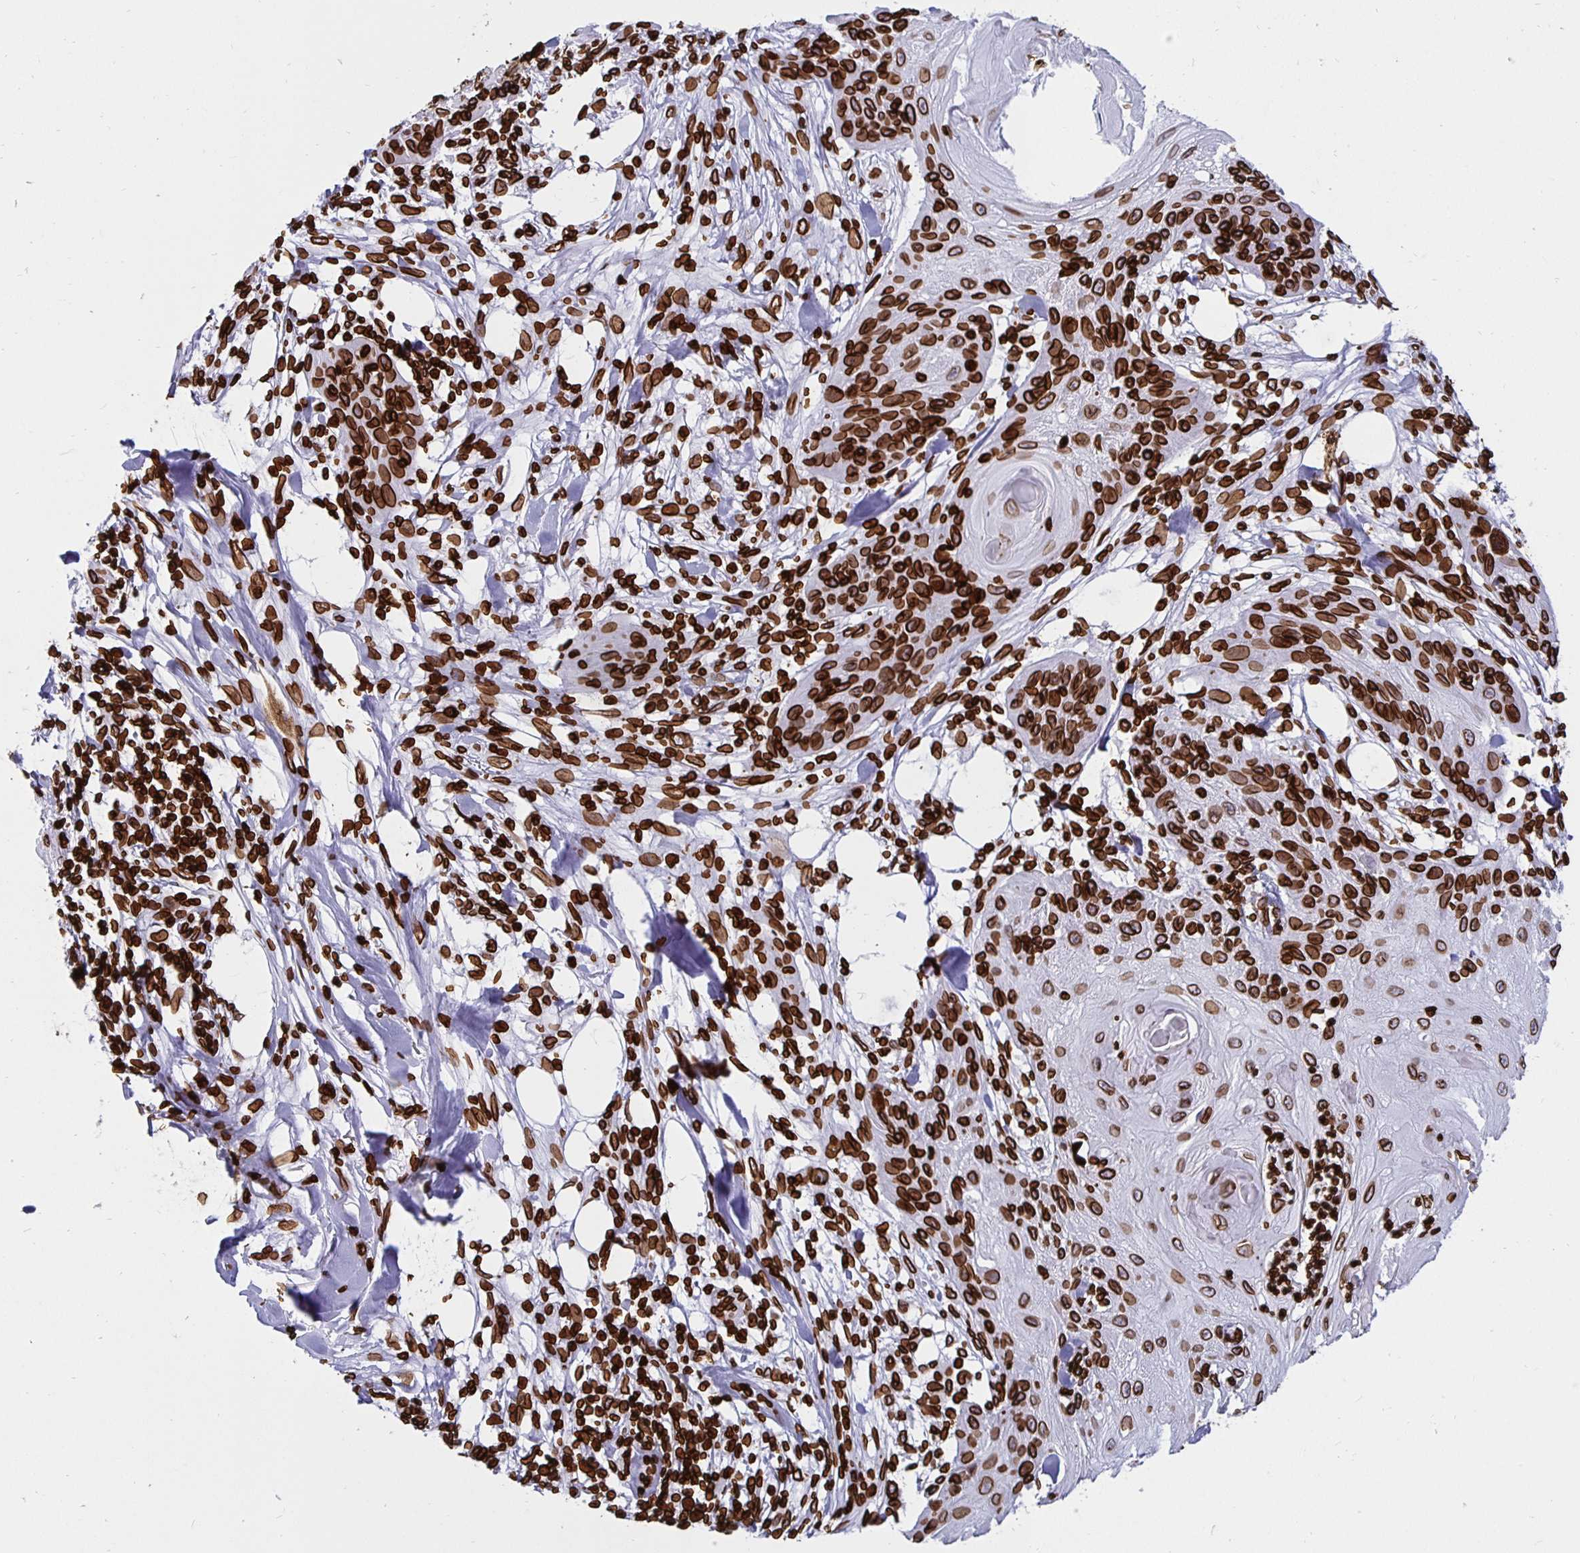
{"staining": {"intensity": "strong", "quantity": ">75%", "location": "cytoplasmic/membranous,nuclear"}, "tissue": "skin cancer", "cell_type": "Tumor cells", "image_type": "cancer", "snomed": [{"axis": "morphology", "description": "Squamous cell carcinoma, NOS"}, {"axis": "topography", "description": "Skin"}], "caption": "IHC histopathology image of skin cancer (squamous cell carcinoma) stained for a protein (brown), which shows high levels of strong cytoplasmic/membranous and nuclear staining in about >75% of tumor cells.", "gene": "LMNB1", "patient": {"sex": "female", "age": 88}}